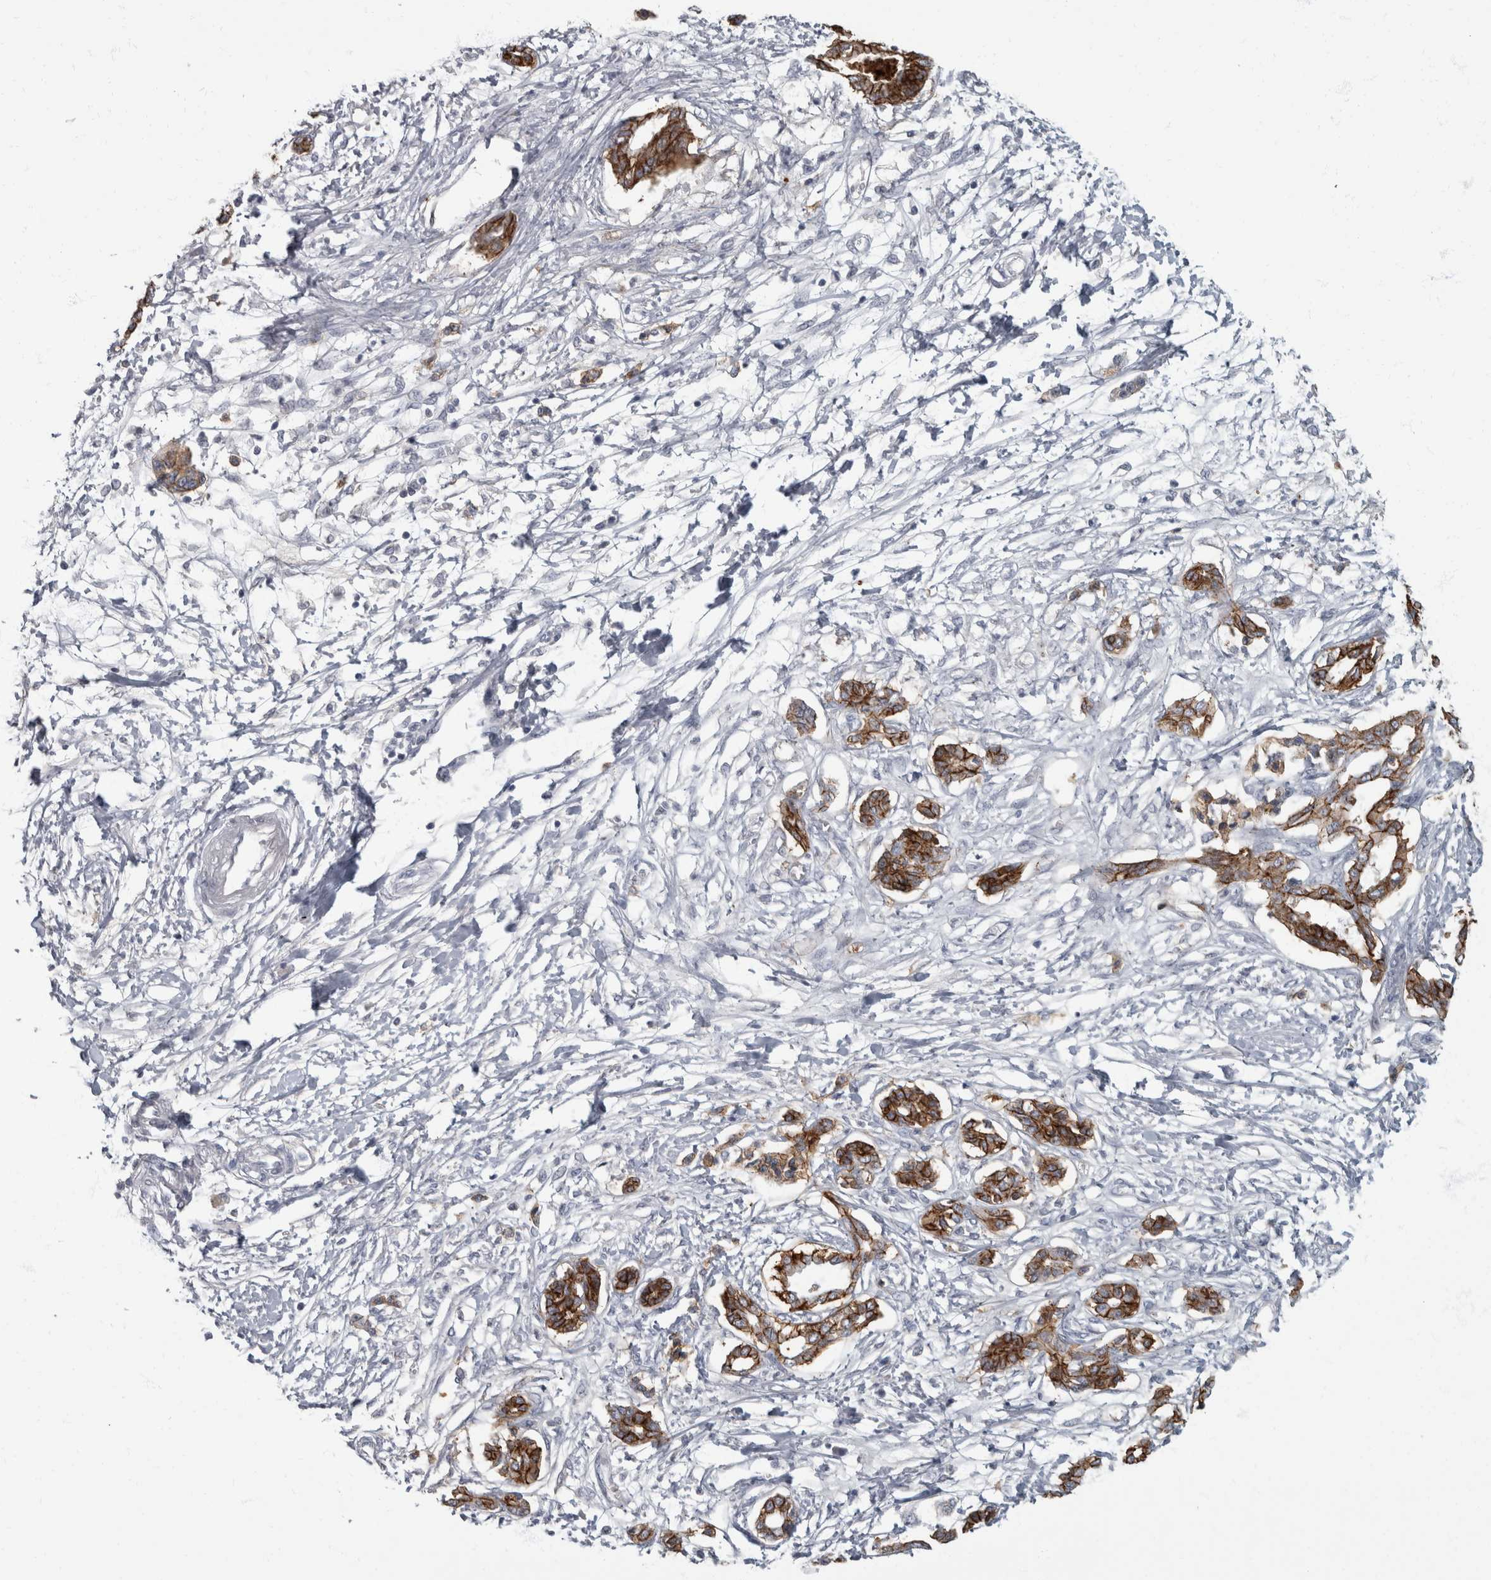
{"staining": {"intensity": "strong", "quantity": ">75%", "location": "cytoplasmic/membranous"}, "tissue": "pancreatic cancer", "cell_type": "Tumor cells", "image_type": "cancer", "snomed": [{"axis": "morphology", "description": "Adenocarcinoma, NOS"}, {"axis": "topography", "description": "Pancreas"}], "caption": "Immunohistochemical staining of human adenocarcinoma (pancreatic) shows high levels of strong cytoplasmic/membranous protein expression in about >75% of tumor cells.", "gene": "DSG2", "patient": {"sex": "male", "age": 56}}